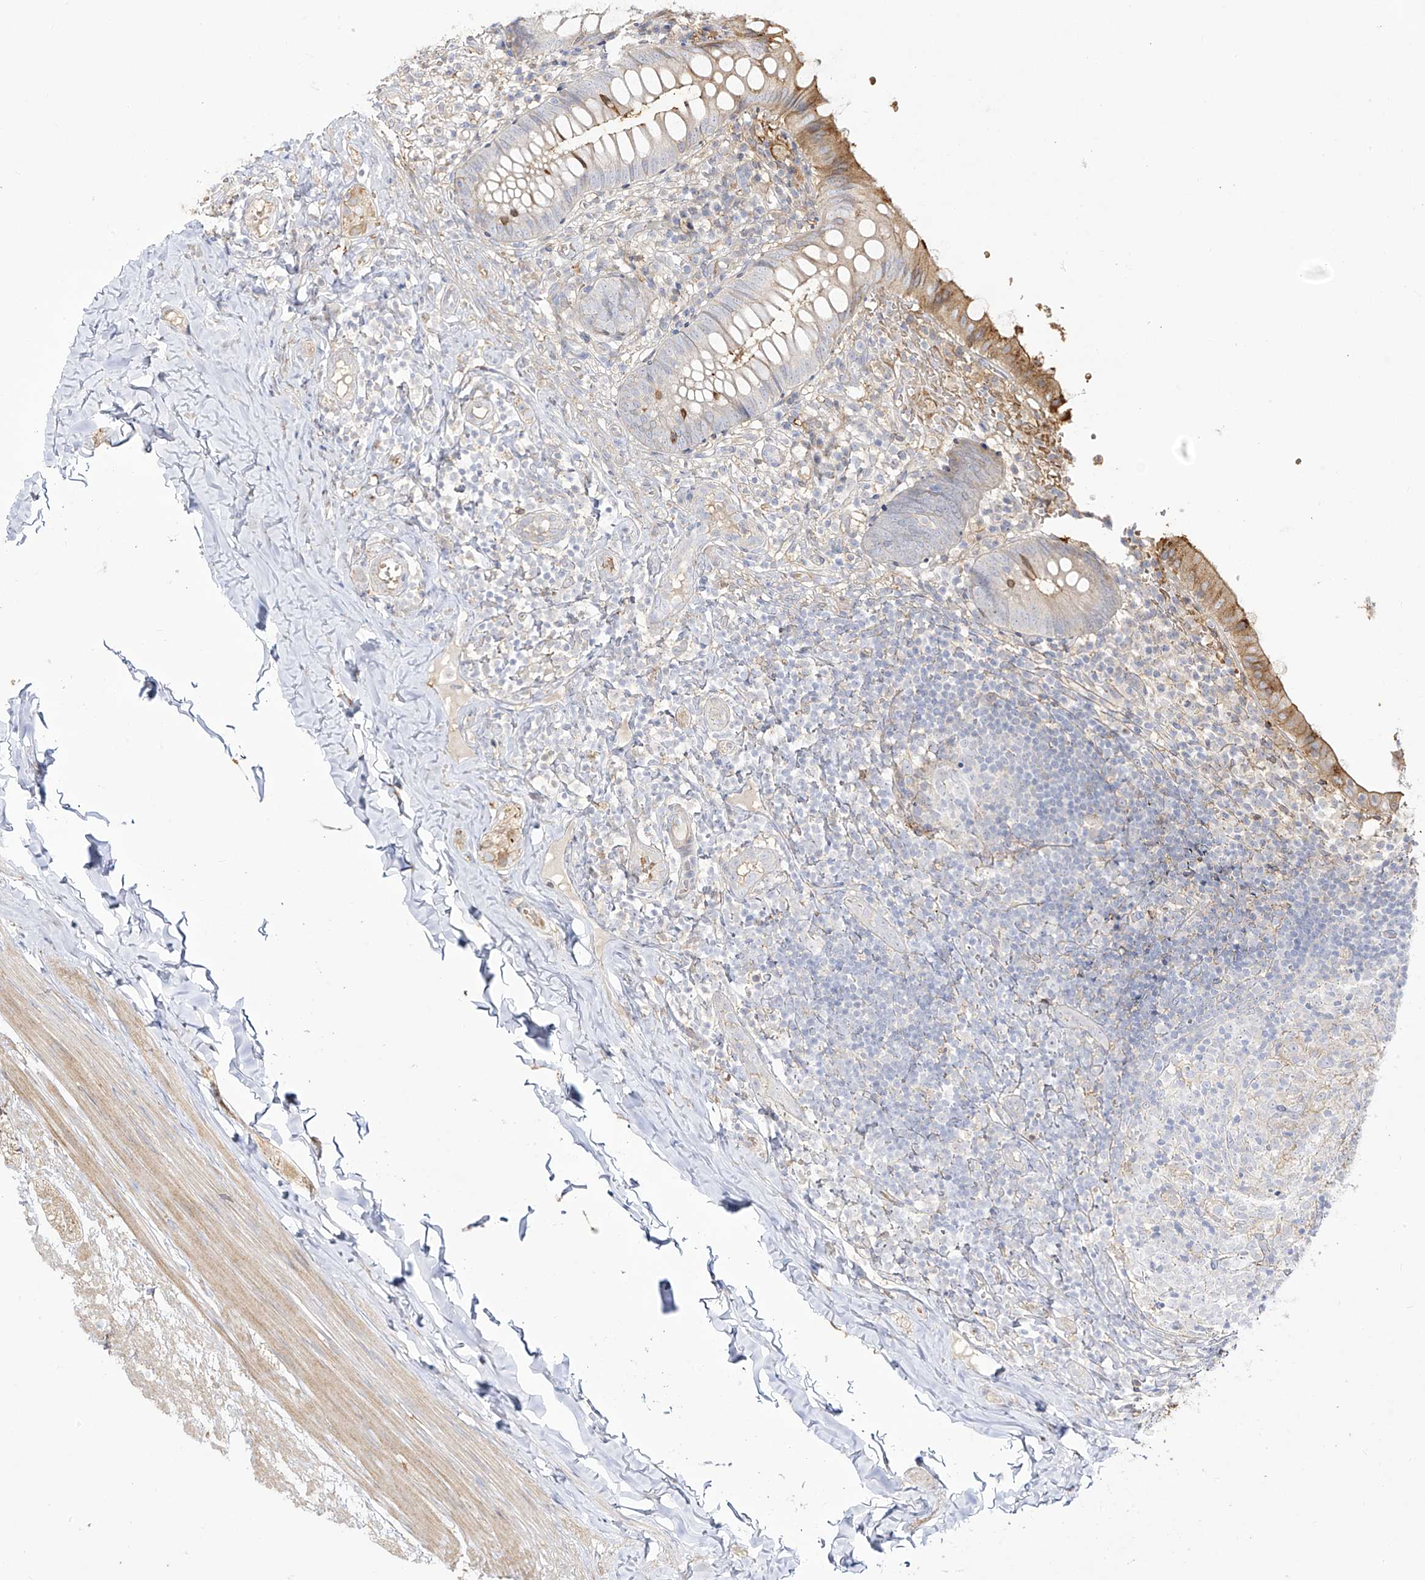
{"staining": {"intensity": "moderate", "quantity": "<25%", "location": "cytoplasmic/membranous"}, "tissue": "appendix", "cell_type": "Glandular cells", "image_type": "normal", "snomed": [{"axis": "morphology", "description": "Normal tissue, NOS"}, {"axis": "topography", "description": "Appendix"}], "caption": "This is an image of IHC staining of normal appendix, which shows moderate positivity in the cytoplasmic/membranous of glandular cells.", "gene": "ZGRF1", "patient": {"sex": "male", "age": 8}}